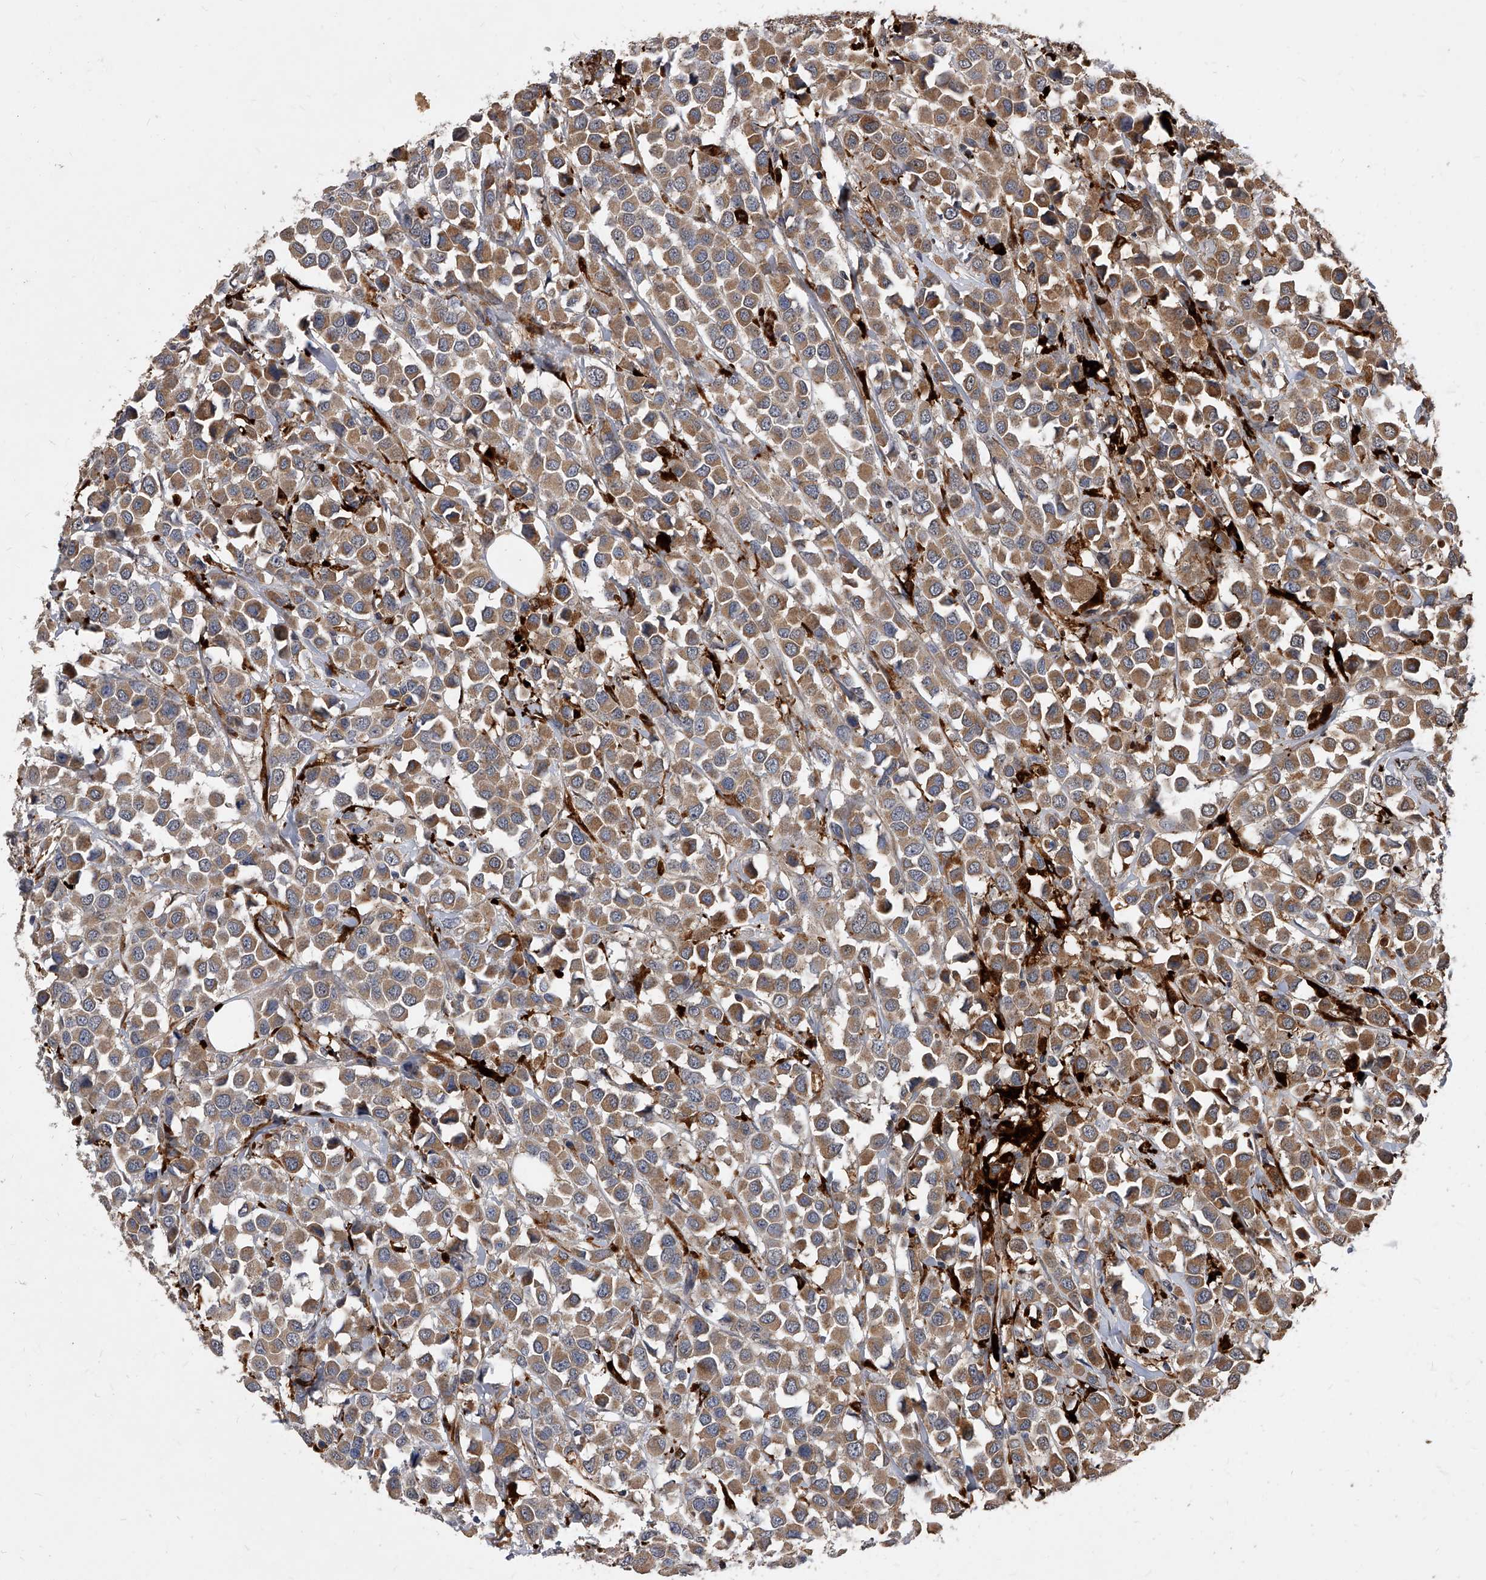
{"staining": {"intensity": "moderate", "quantity": ">75%", "location": "cytoplasmic/membranous"}, "tissue": "breast cancer", "cell_type": "Tumor cells", "image_type": "cancer", "snomed": [{"axis": "morphology", "description": "Duct carcinoma"}, {"axis": "topography", "description": "Breast"}], "caption": "Tumor cells display medium levels of moderate cytoplasmic/membranous positivity in approximately >75% of cells in breast cancer (intraductal carcinoma).", "gene": "SOBP", "patient": {"sex": "female", "age": 61}}